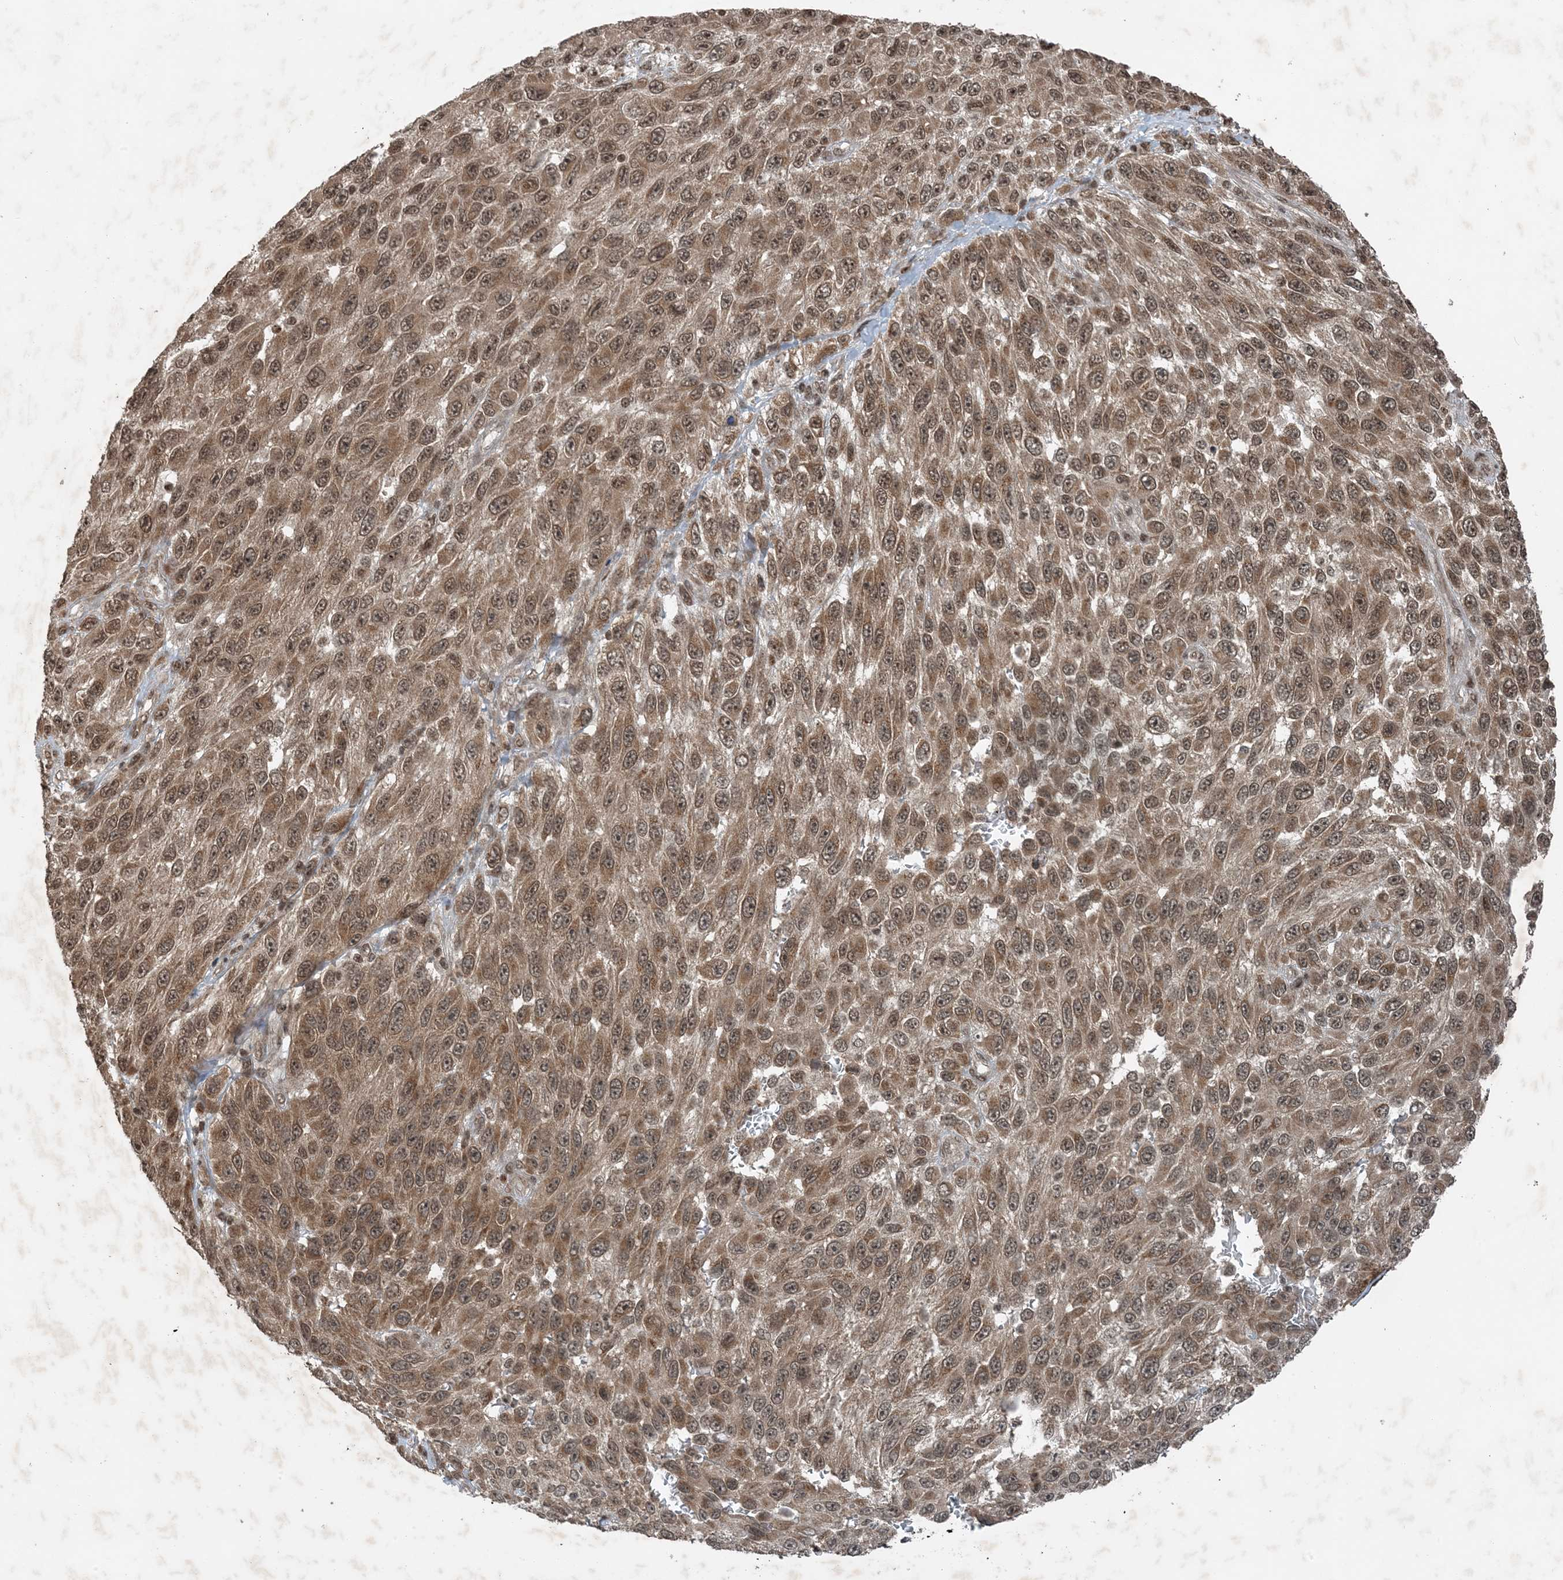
{"staining": {"intensity": "moderate", "quantity": ">75%", "location": "cytoplasmic/membranous,nuclear"}, "tissue": "melanoma", "cell_type": "Tumor cells", "image_type": "cancer", "snomed": [{"axis": "morphology", "description": "Malignant melanoma, NOS"}, {"axis": "topography", "description": "Skin"}], "caption": "Malignant melanoma stained with a brown dye shows moderate cytoplasmic/membranous and nuclear positive positivity in approximately >75% of tumor cells.", "gene": "ZFAND2B", "patient": {"sex": "female", "age": 96}}